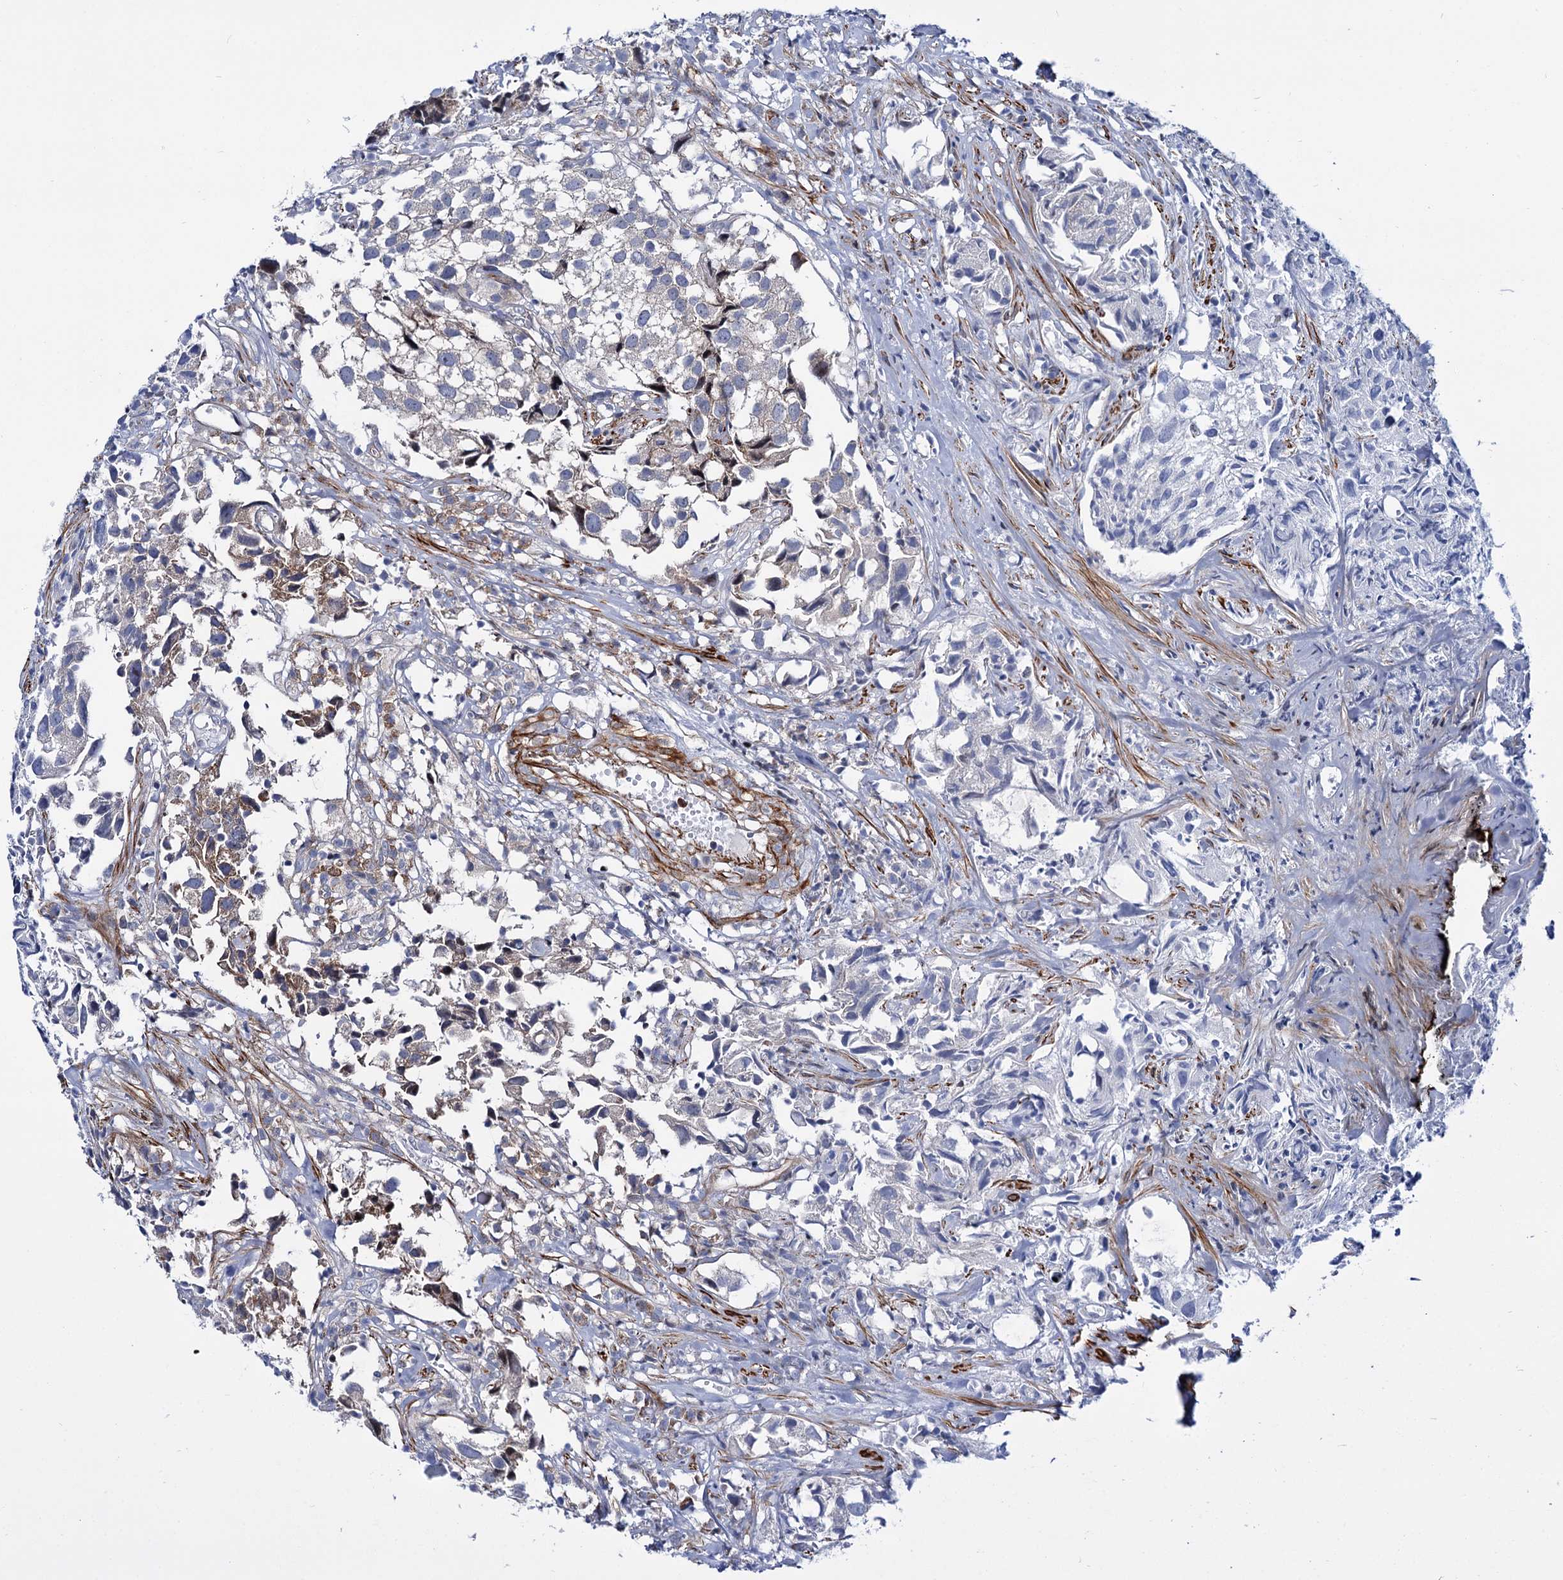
{"staining": {"intensity": "negative", "quantity": "none", "location": "none"}, "tissue": "urothelial cancer", "cell_type": "Tumor cells", "image_type": "cancer", "snomed": [{"axis": "morphology", "description": "Urothelial carcinoma, High grade"}, {"axis": "topography", "description": "Urinary bladder"}], "caption": "An immunohistochemistry image of urothelial carcinoma (high-grade) is shown. There is no staining in tumor cells of urothelial carcinoma (high-grade).", "gene": "THAP9", "patient": {"sex": "female", "age": 75}}